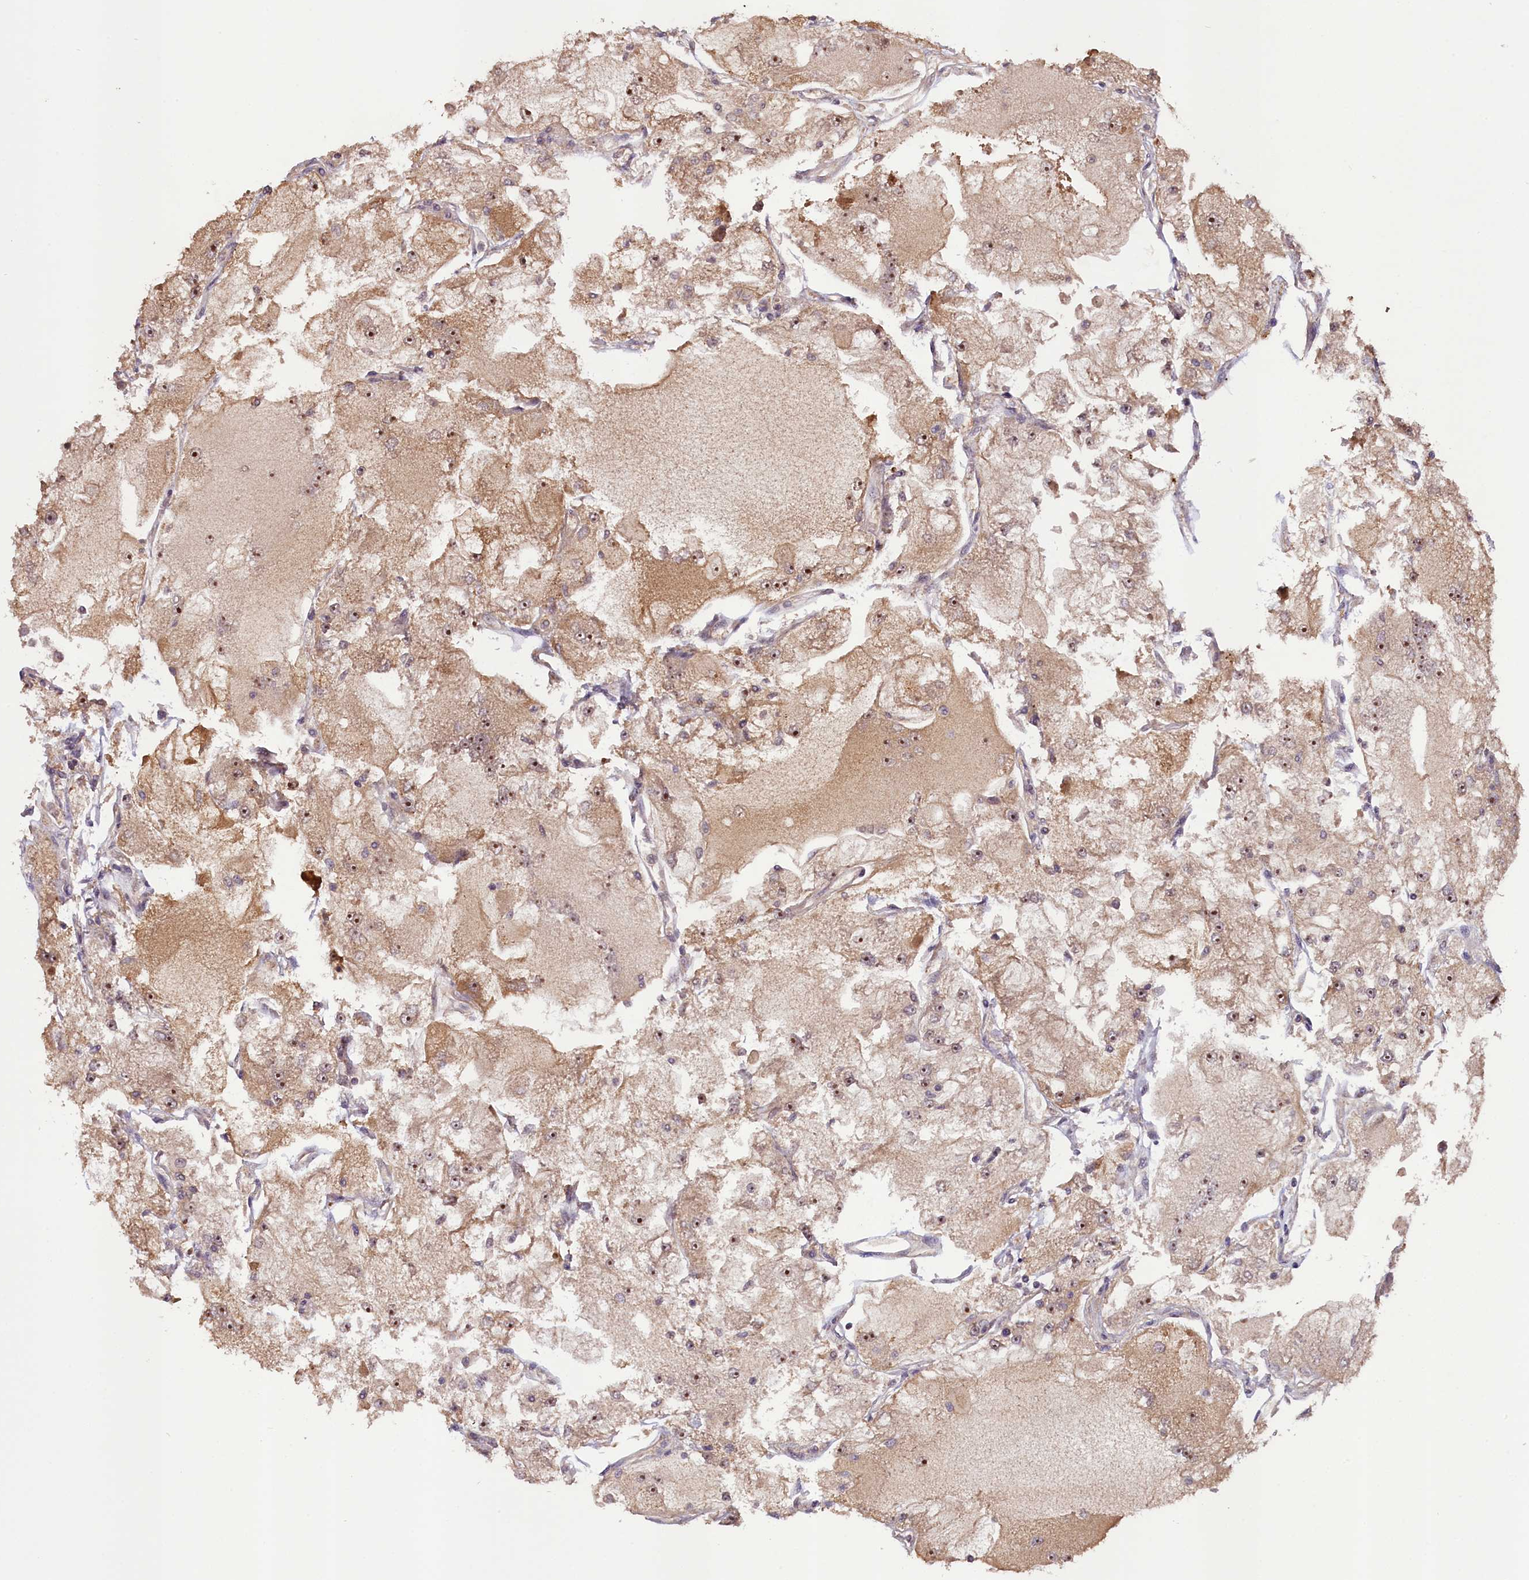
{"staining": {"intensity": "moderate", "quantity": ">75%", "location": "cytoplasmic/membranous,nuclear"}, "tissue": "renal cancer", "cell_type": "Tumor cells", "image_type": "cancer", "snomed": [{"axis": "morphology", "description": "Adenocarcinoma, NOS"}, {"axis": "topography", "description": "Kidney"}], "caption": "The image reveals staining of renal cancer (adenocarcinoma), revealing moderate cytoplasmic/membranous and nuclear protein expression (brown color) within tumor cells. (Brightfield microscopy of DAB IHC at high magnification).", "gene": "DNAJB9", "patient": {"sex": "female", "age": 72}}